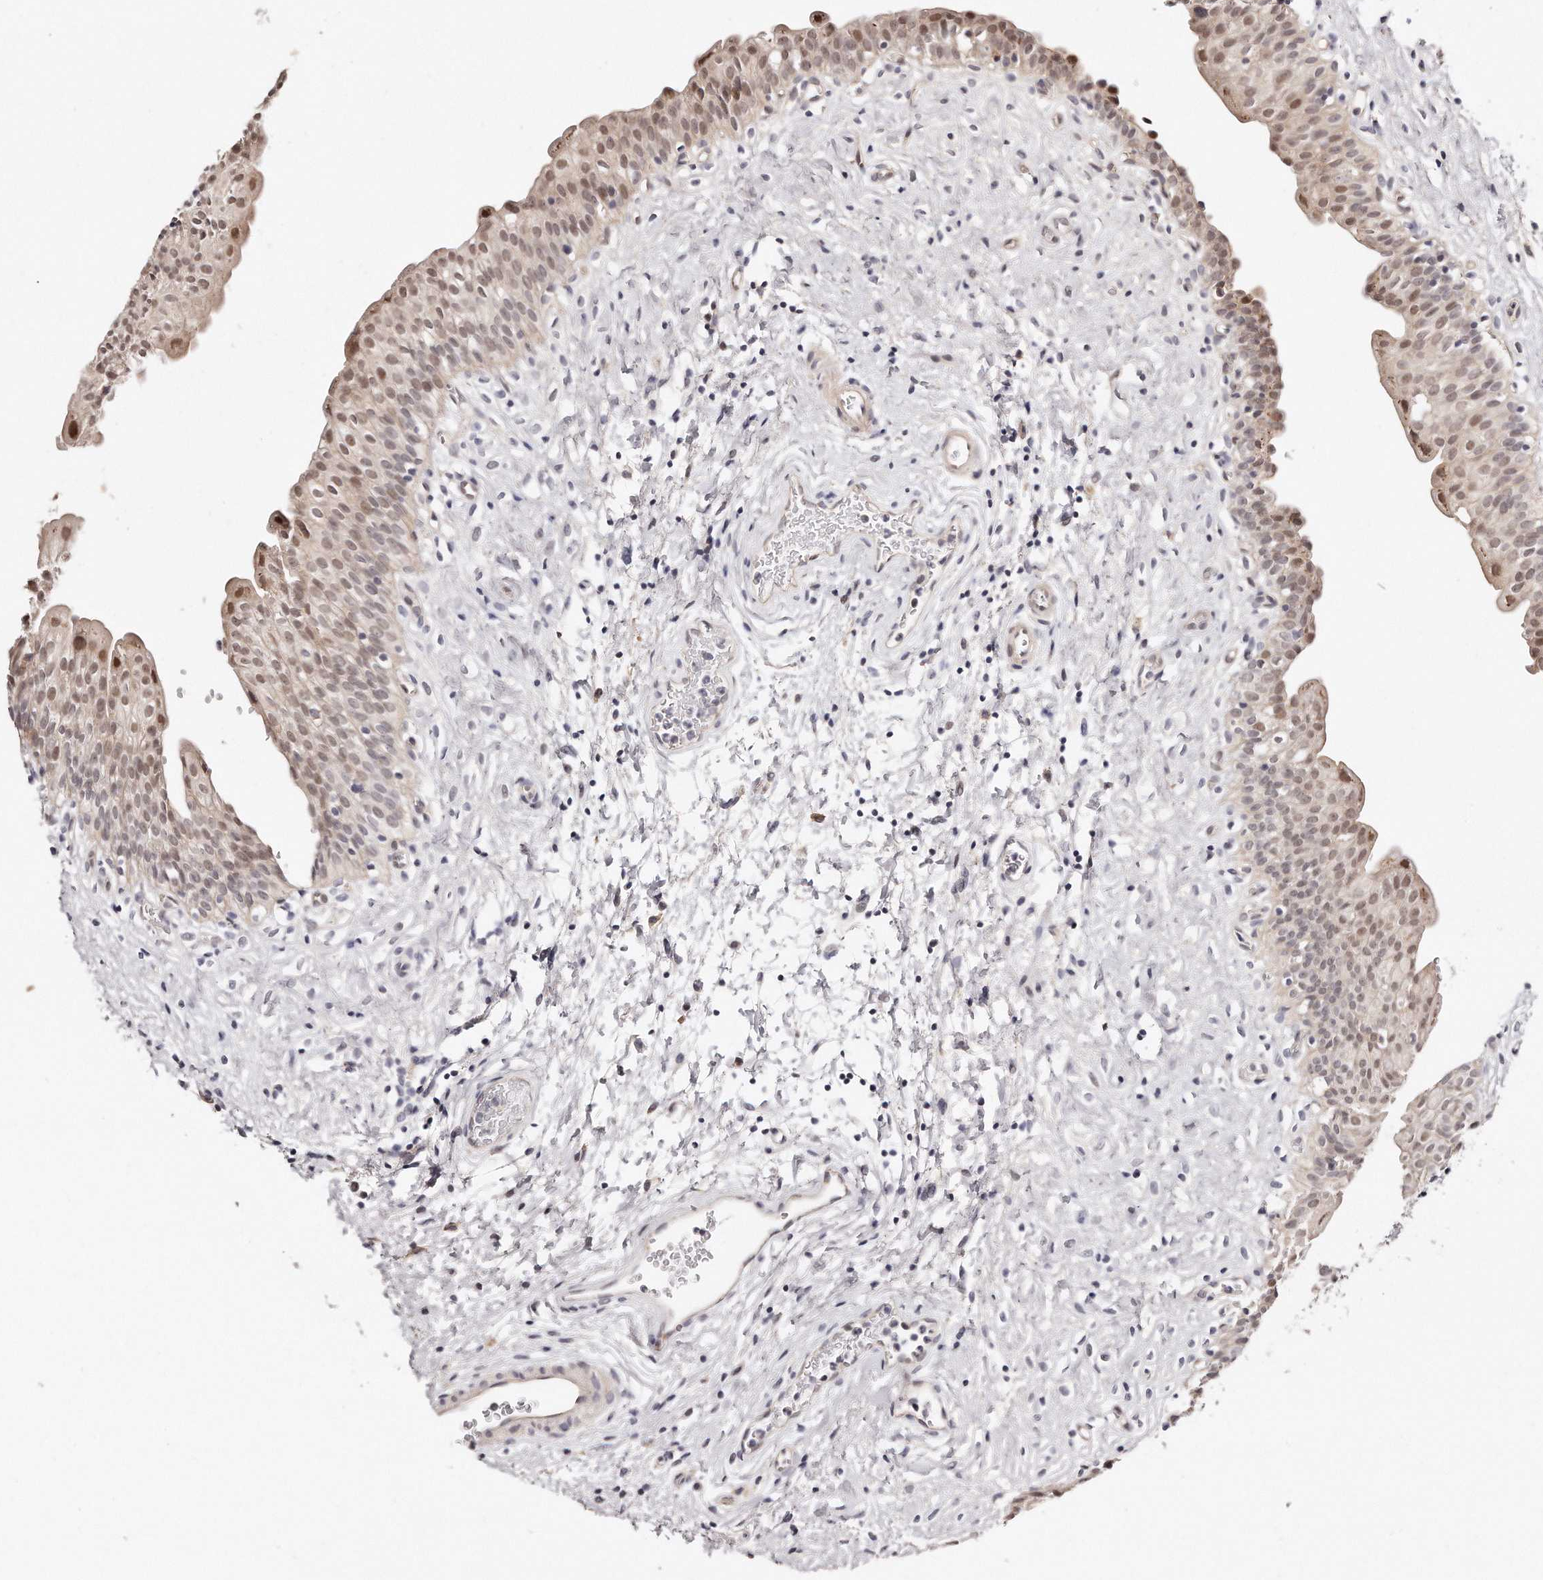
{"staining": {"intensity": "moderate", "quantity": "25%-75%", "location": "cytoplasmic/membranous,nuclear"}, "tissue": "urinary bladder", "cell_type": "Urothelial cells", "image_type": "normal", "snomed": [{"axis": "morphology", "description": "Normal tissue, NOS"}, {"axis": "topography", "description": "Urinary bladder"}], "caption": "IHC image of unremarkable urinary bladder: urinary bladder stained using immunohistochemistry (IHC) demonstrates medium levels of moderate protein expression localized specifically in the cytoplasmic/membranous,nuclear of urothelial cells, appearing as a cytoplasmic/membranous,nuclear brown color.", "gene": "CASZ1", "patient": {"sex": "male", "age": 51}}